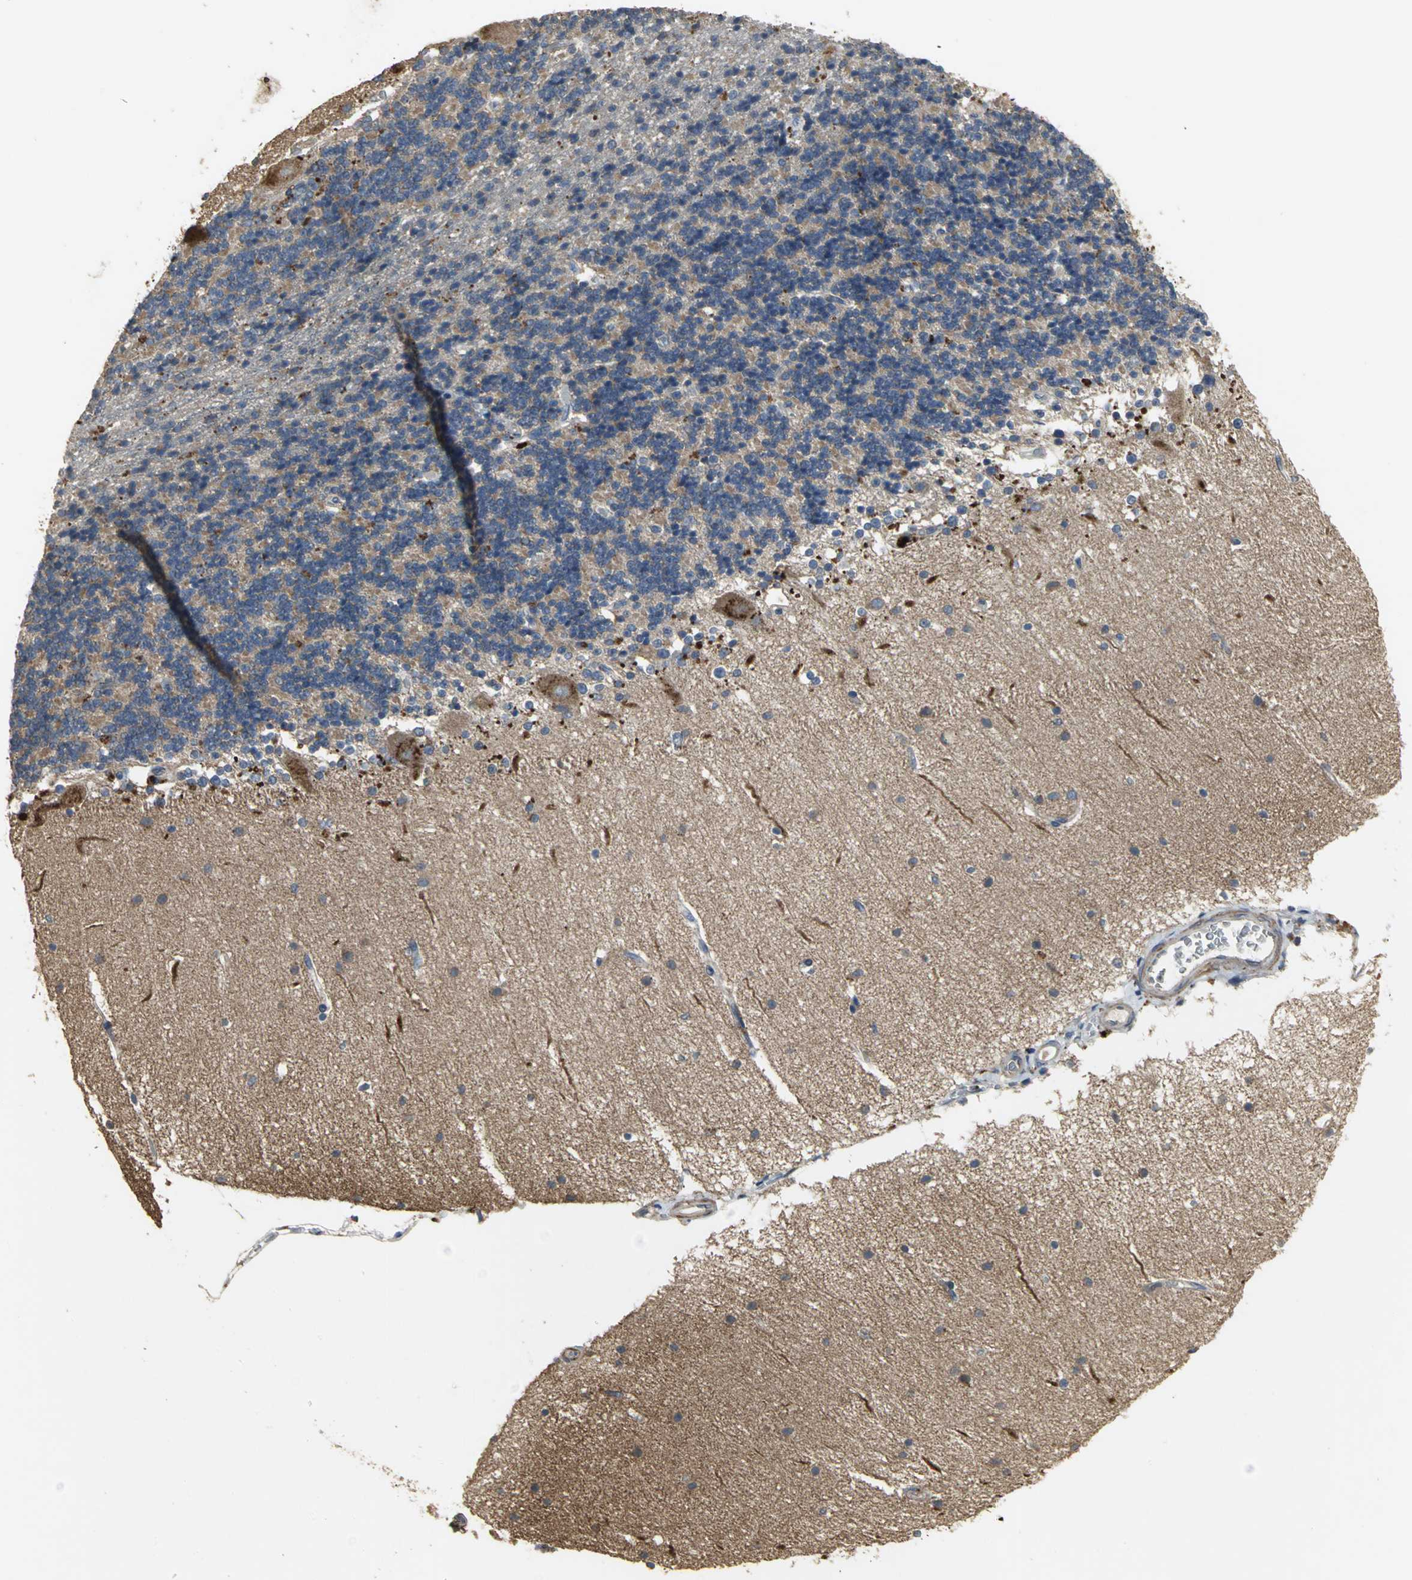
{"staining": {"intensity": "moderate", "quantity": "25%-75%", "location": "cytoplasmic/membranous"}, "tissue": "cerebellum", "cell_type": "Cells in granular layer", "image_type": "normal", "snomed": [{"axis": "morphology", "description": "Normal tissue, NOS"}, {"axis": "topography", "description": "Cerebellum"}], "caption": "Cerebellum stained with DAB (3,3'-diaminobenzidine) immunohistochemistry (IHC) exhibits medium levels of moderate cytoplasmic/membranous staining in approximately 25%-75% of cells in granular layer. (DAB (3,3'-diaminobenzidine) = brown stain, brightfield microscopy at high magnification).", "gene": "MET", "patient": {"sex": "female", "age": 54}}